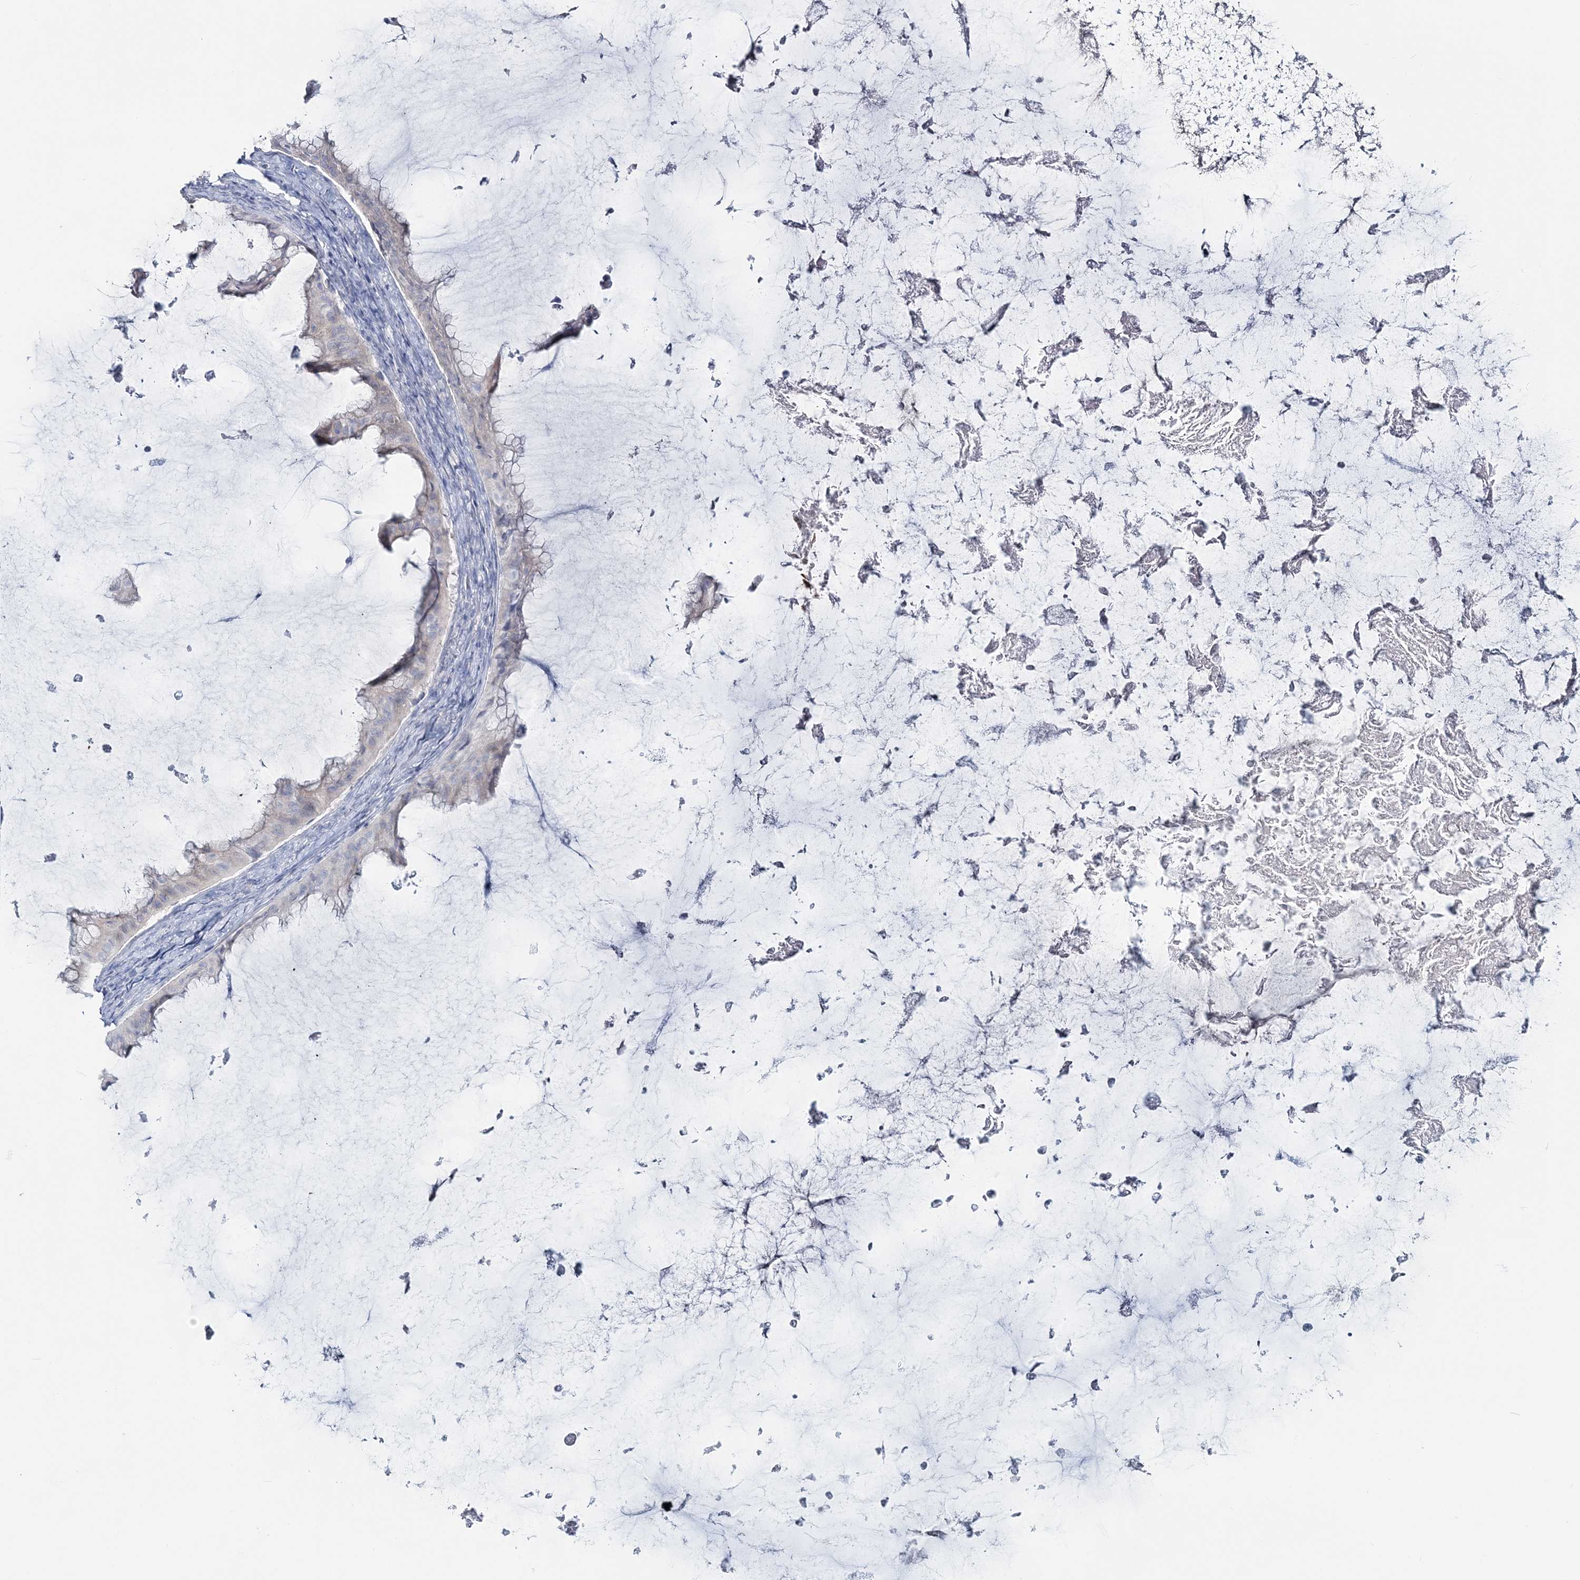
{"staining": {"intensity": "negative", "quantity": "none", "location": "none"}, "tissue": "ovarian cancer", "cell_type": "Tumor cells", "image_type": "cancer", "snomed": [{"axis": "morphology", "description": "Cystadenocarcinoma, mucinous, NOS"}, {"axis": "topography", "description": "Ovary"}], "caption": "Photomicrograph shows no protein positivity in tumor cells of ovarian cancer tissue.", "gene": "CYP3A4", "patient": {"sex": "female", "age": 61}}